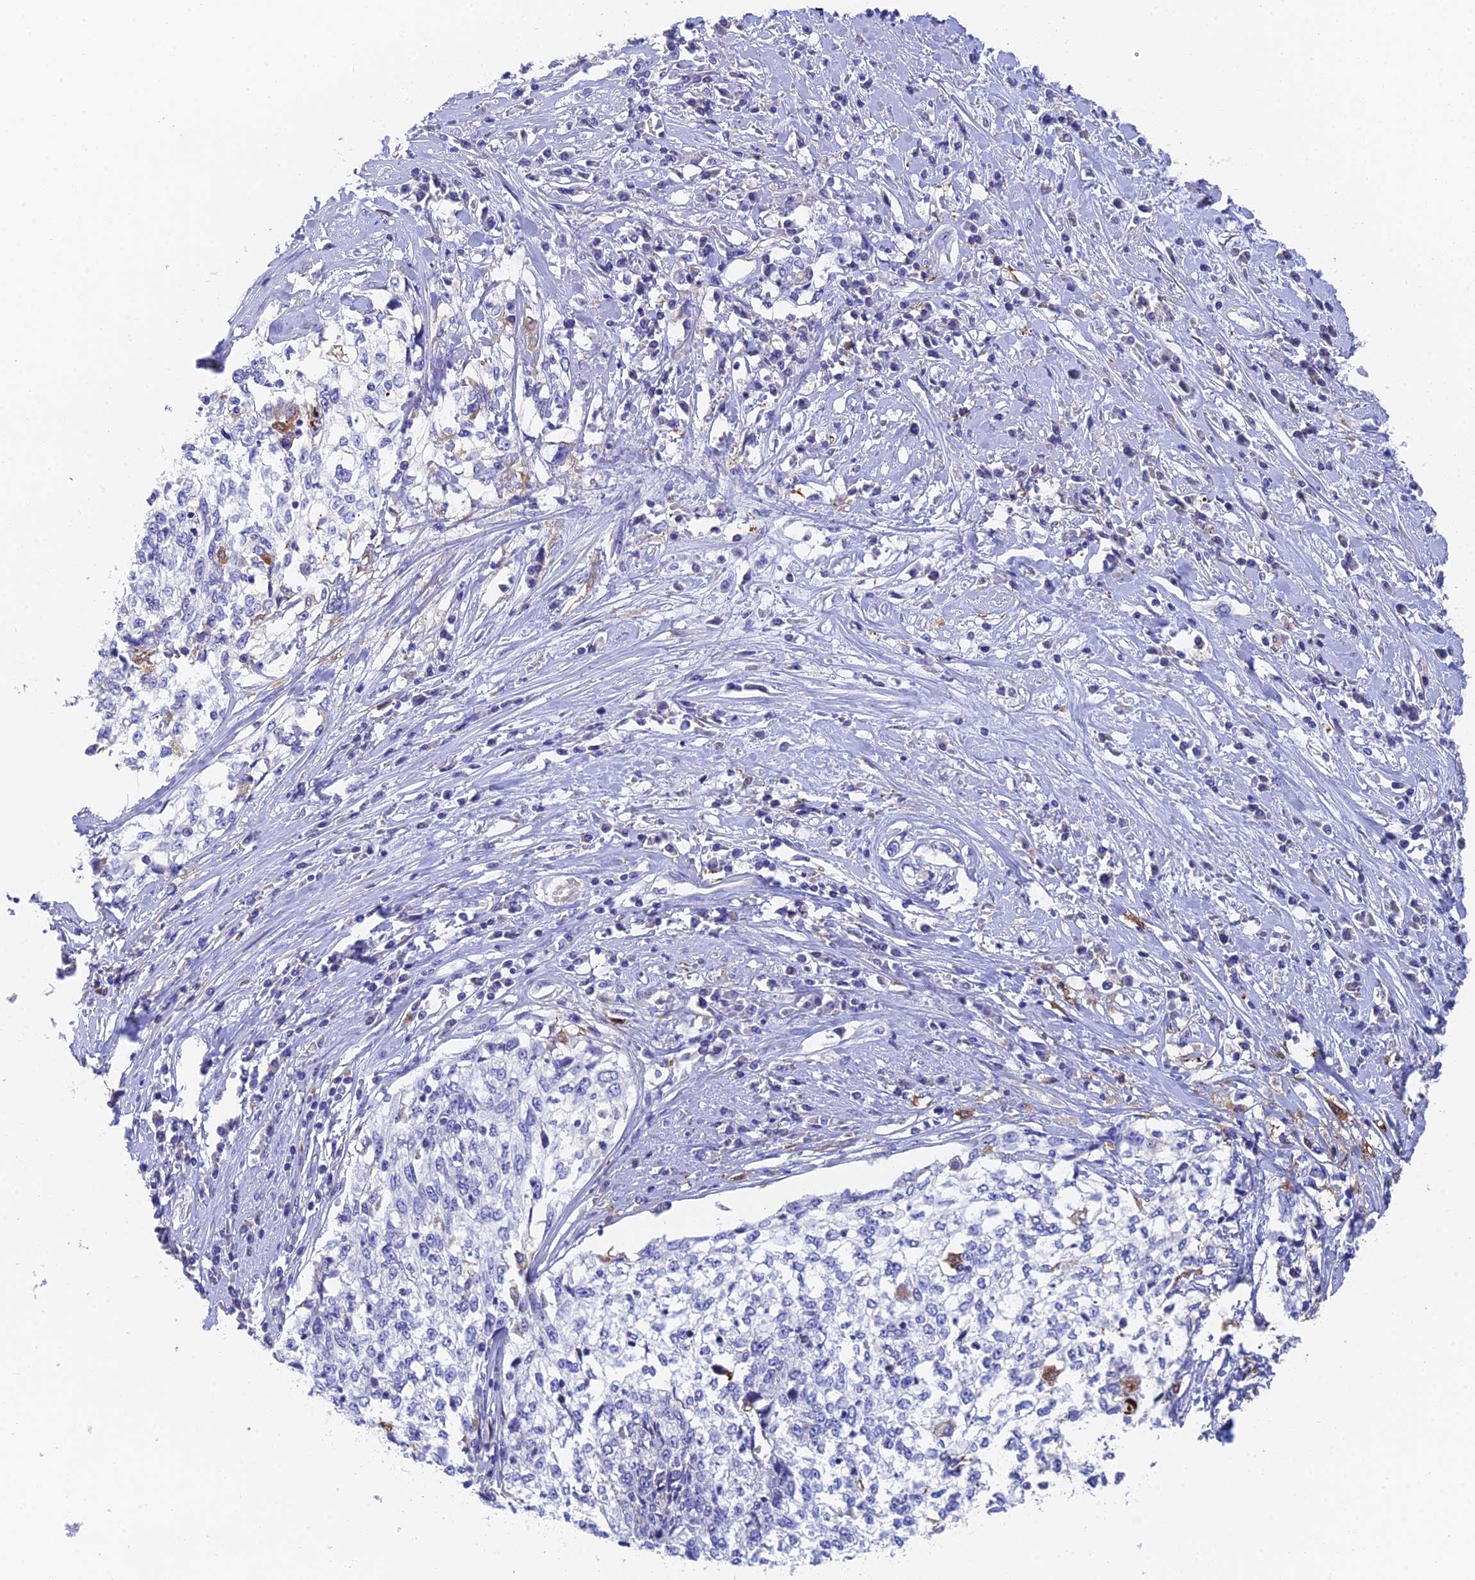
{"staining": {"intensity": "negative", "quantity": "none", "location": "none"}, "tissue": "cervical cancer", "cell_type": "Tumor cells", "image_type": "cancer", "snomed": [{"axis": "morphology", "description": "Squamous cell carcinoma, NOS"}, {"axis": "topography", "description": "Cervix"}], "caption": "The histopathology image exhibits no significant staining in tumor cells of cervical squamous cell carcinoma.", "gene": "ADAMTS13", "patient": {"sex": "female", "age": 57}}